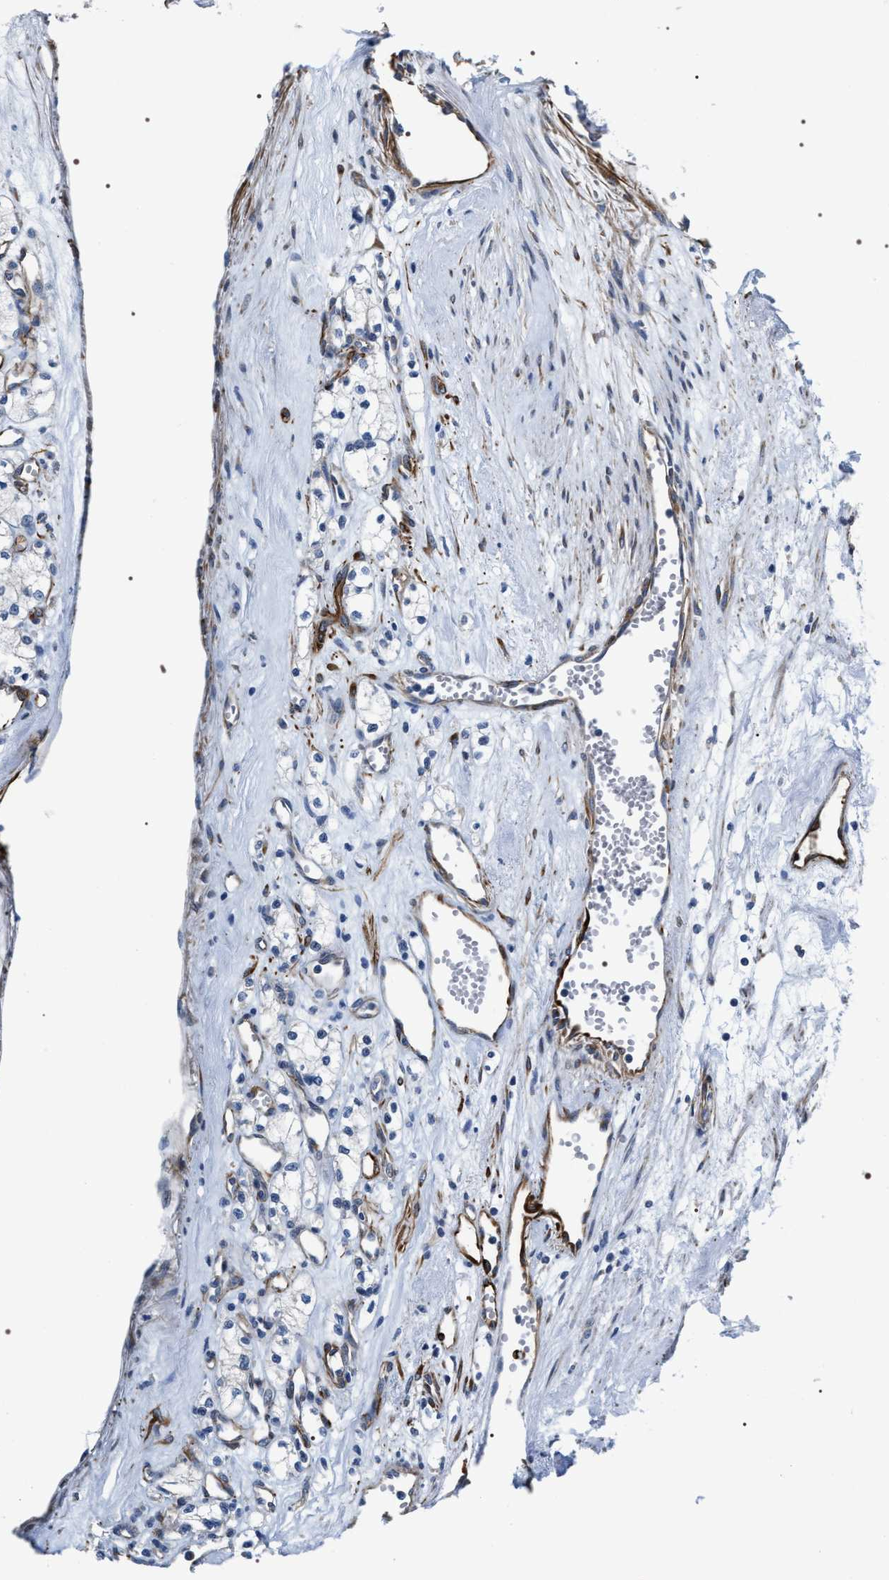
{"staining": {"intensity": "negative", "quantity": "none", "location": "none"}, "tissue": "renal cancer", "cell_type": "Tumor cells", "image_type": "cancer", "snomed": [{"axis": "morphology", "description": "Adenocarcinoma, NOS"}, {"axis": "topography", "description": "Kidney"}], "caption": "Protein analysis of renal adenocarcinoma shows no significant staining in tumor cells. The staining was performed using DAB (3,3'-diaminobenzidine) to visualize the protein expression in brown, while the nuclei were stained in blue with hematoxylin (Magnification: 20x).", "gene": "PKD1L1", "patient": {"sex": "male", "age": 59}}